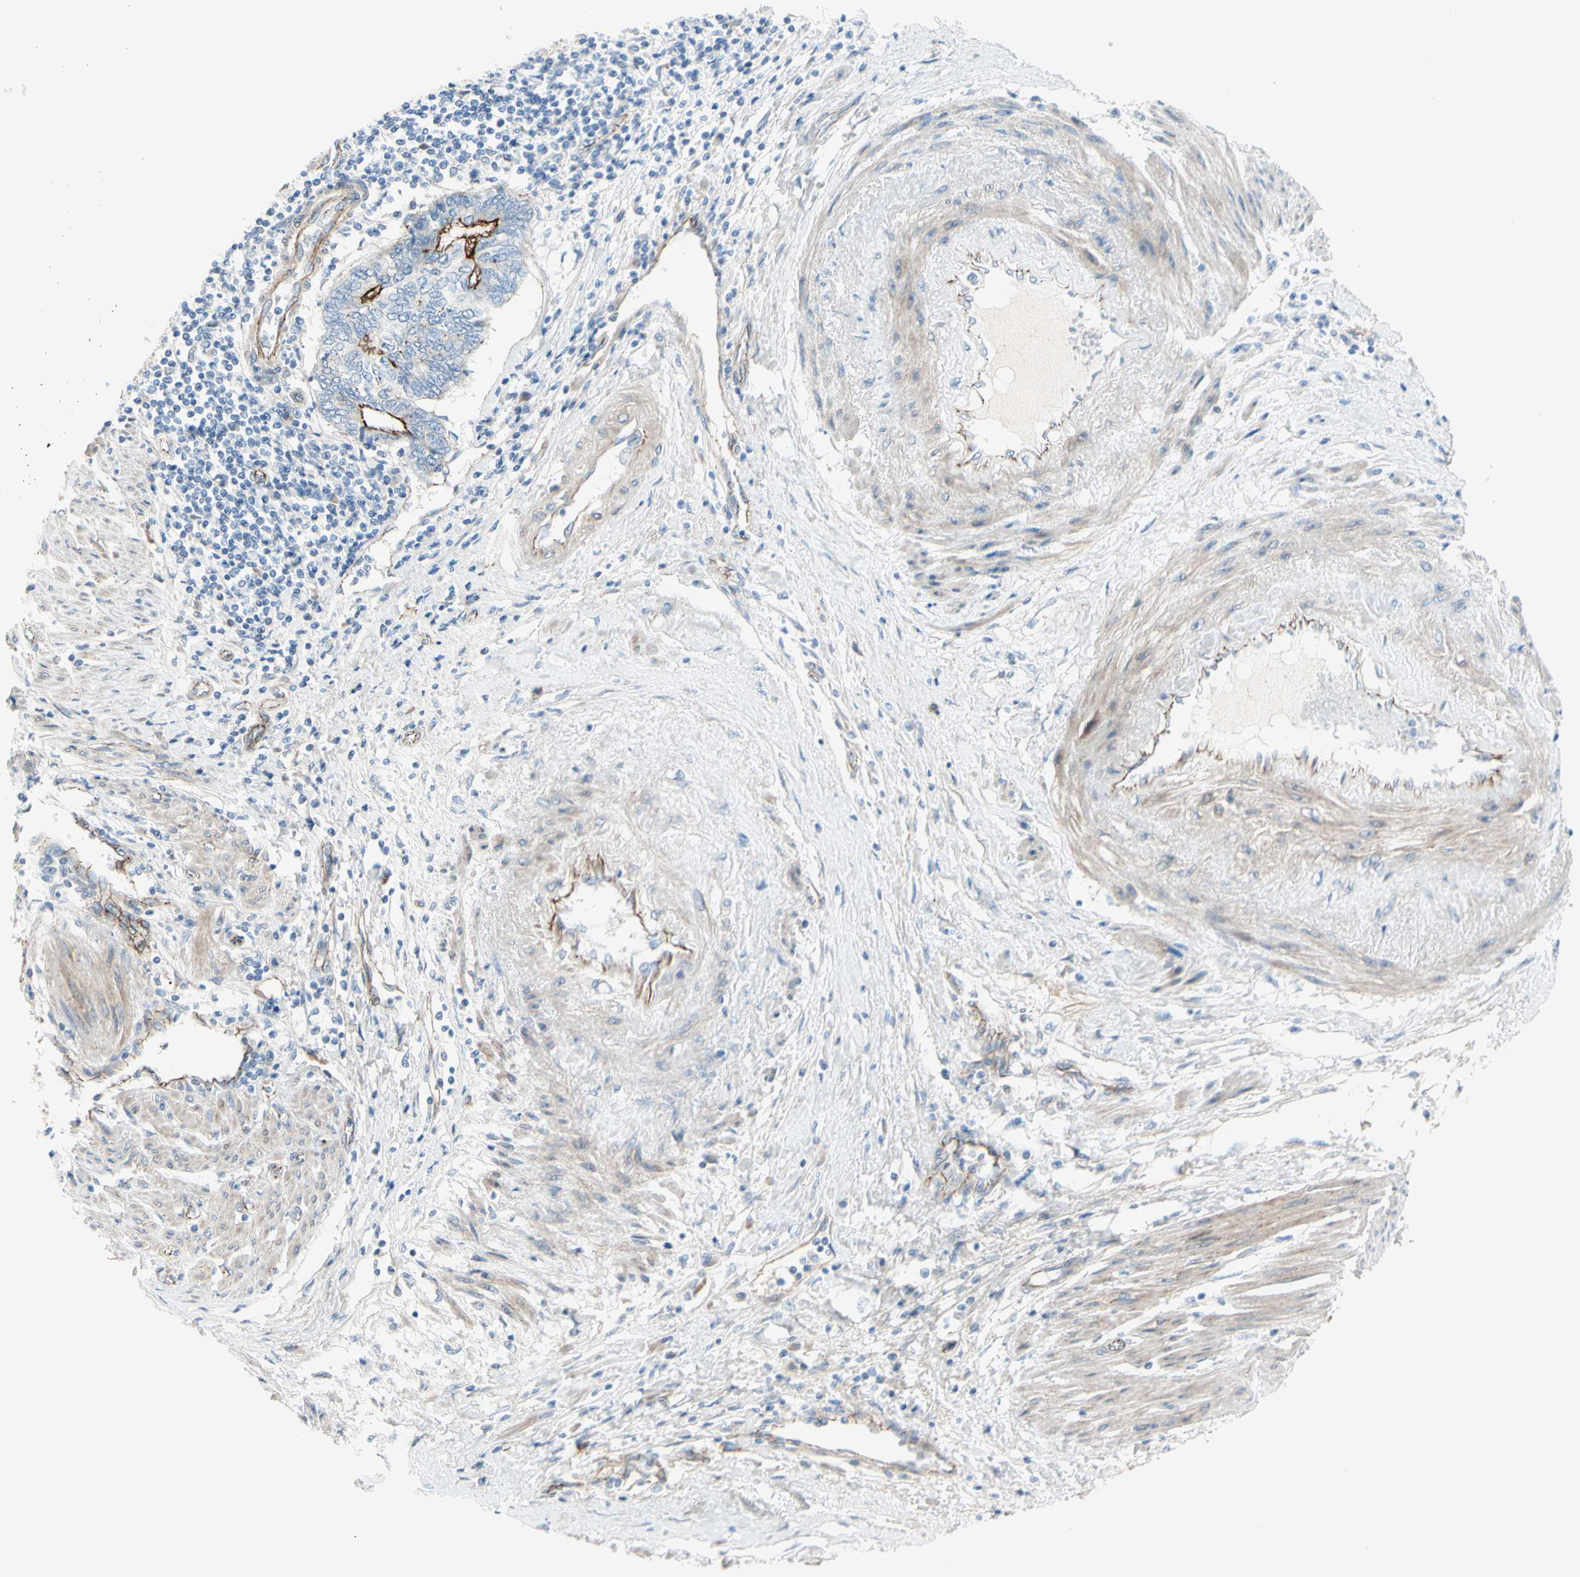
{"staining": {"intensity": "moderate", "quantity": "<25%", "location": "cytoplasmic/membranous"}, "tissue": "endometrial cancer", "cell_type": "Tumor cells", "image_type": "cancer", "snomed": [{"axis": "morphology", "description": "Adenocarcinoma, NOS"}, {"axis": "topography", "description": "Uterus"}, {"axis": "topography", "description": "Endometrium"}], "caption": "Moderate cytoplasmic/membranous positivity for a protein is seen in approximately <25% of tumor cells of adenocarcinoma (endometrial) using IHC.", "gene": "TJP1", "patient": {"sex": "female", "age": 70}}